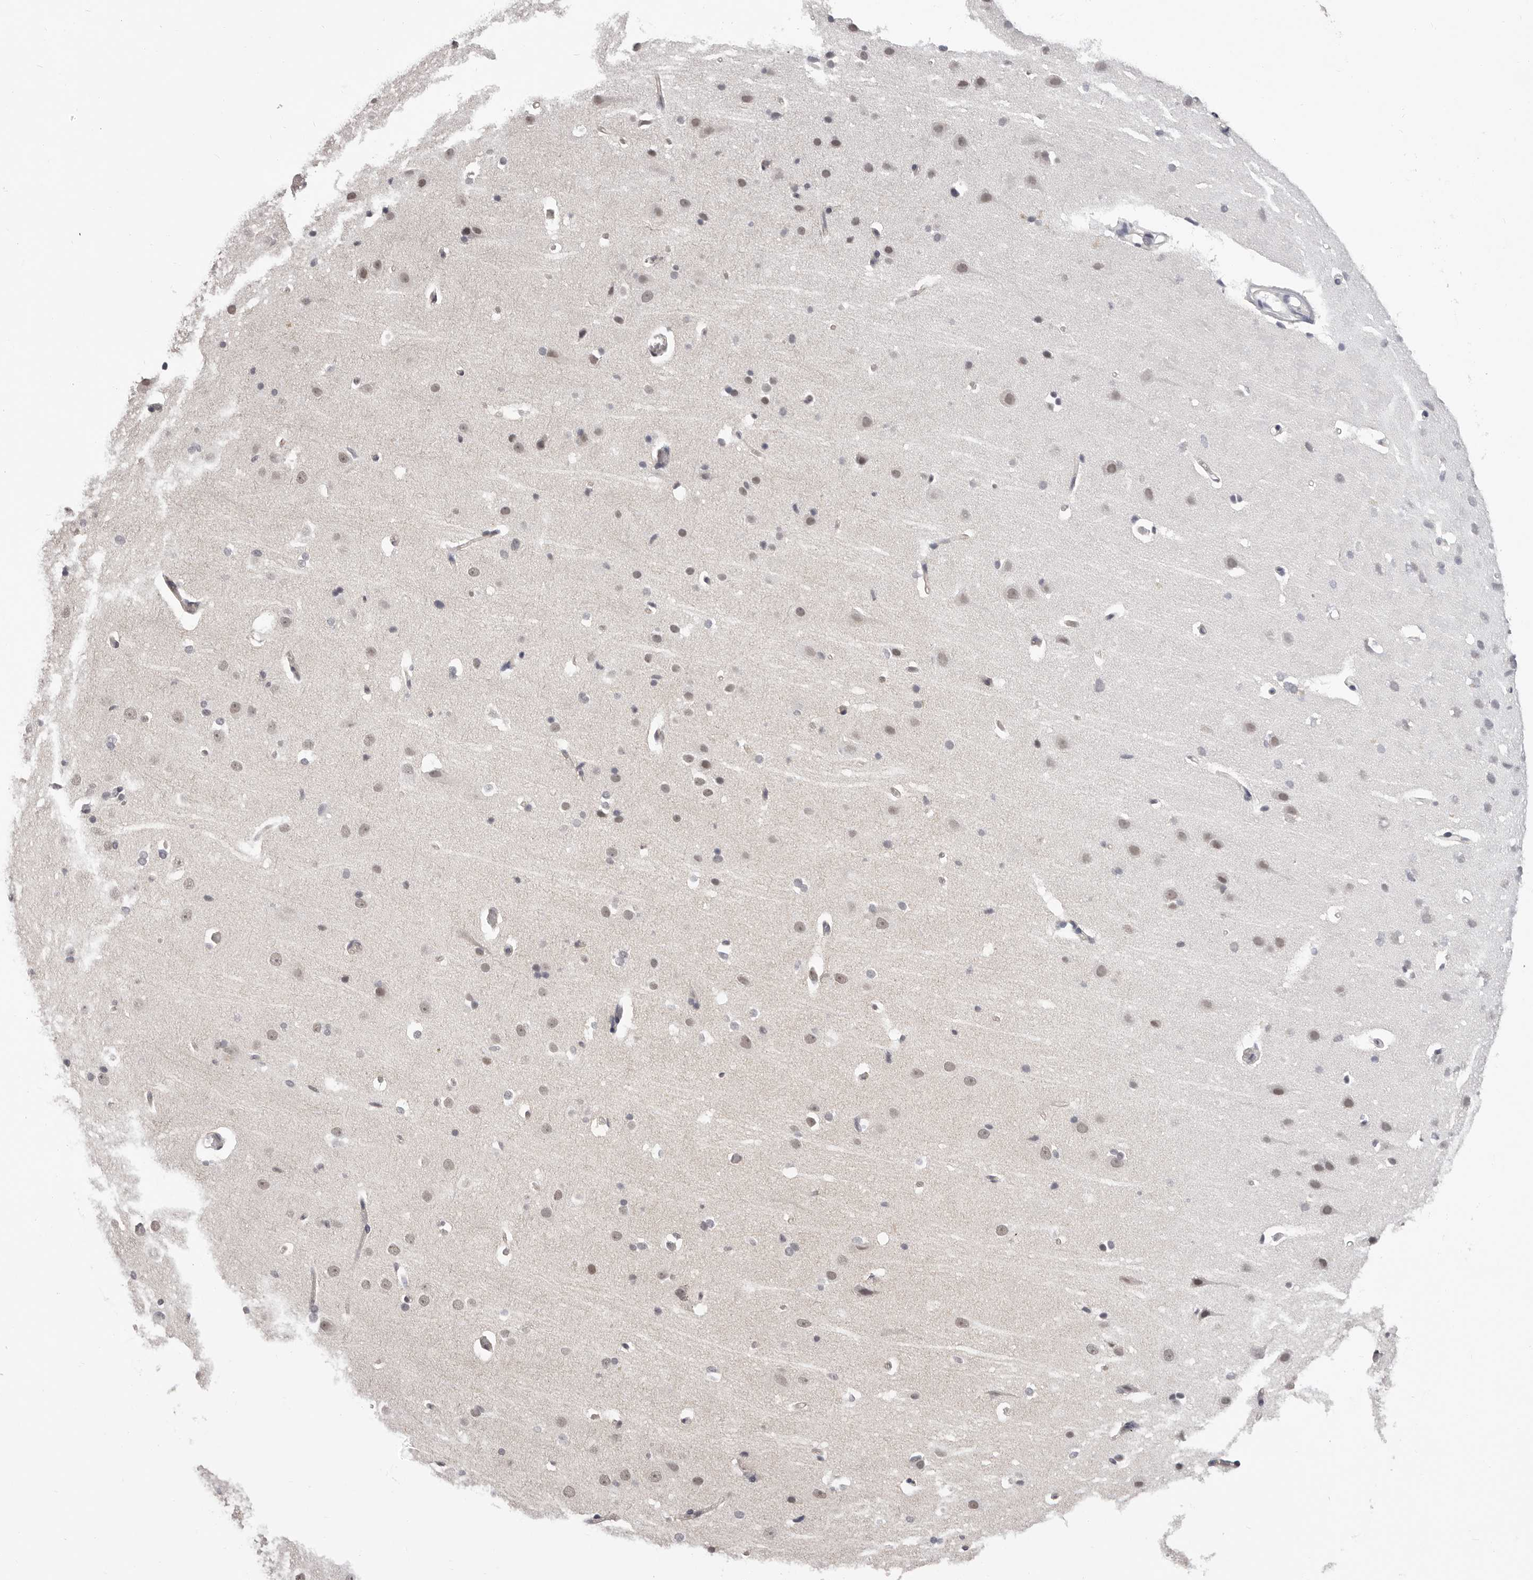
{"staining": {"intensity": "negative", "quantity": "none", "location": "none"}, "tissue": "cerebral cortex", "cell_type": "Endothelial cells", "image_type": "normal", "snomed": [{"axis": "morphology", "description": "Normal tissue, NOS"}, {"axis": "topography", "description": "Cerebral cortex"}], "caption": "High power microscopy histopathology image of an immunohistochemistry (IHC) histopathology image of unremarkable cerebral cortex, revealing no significant expression in endothelial cells.", "gene": "RNF2", "patient": {"sex": "male", "age": 34}}